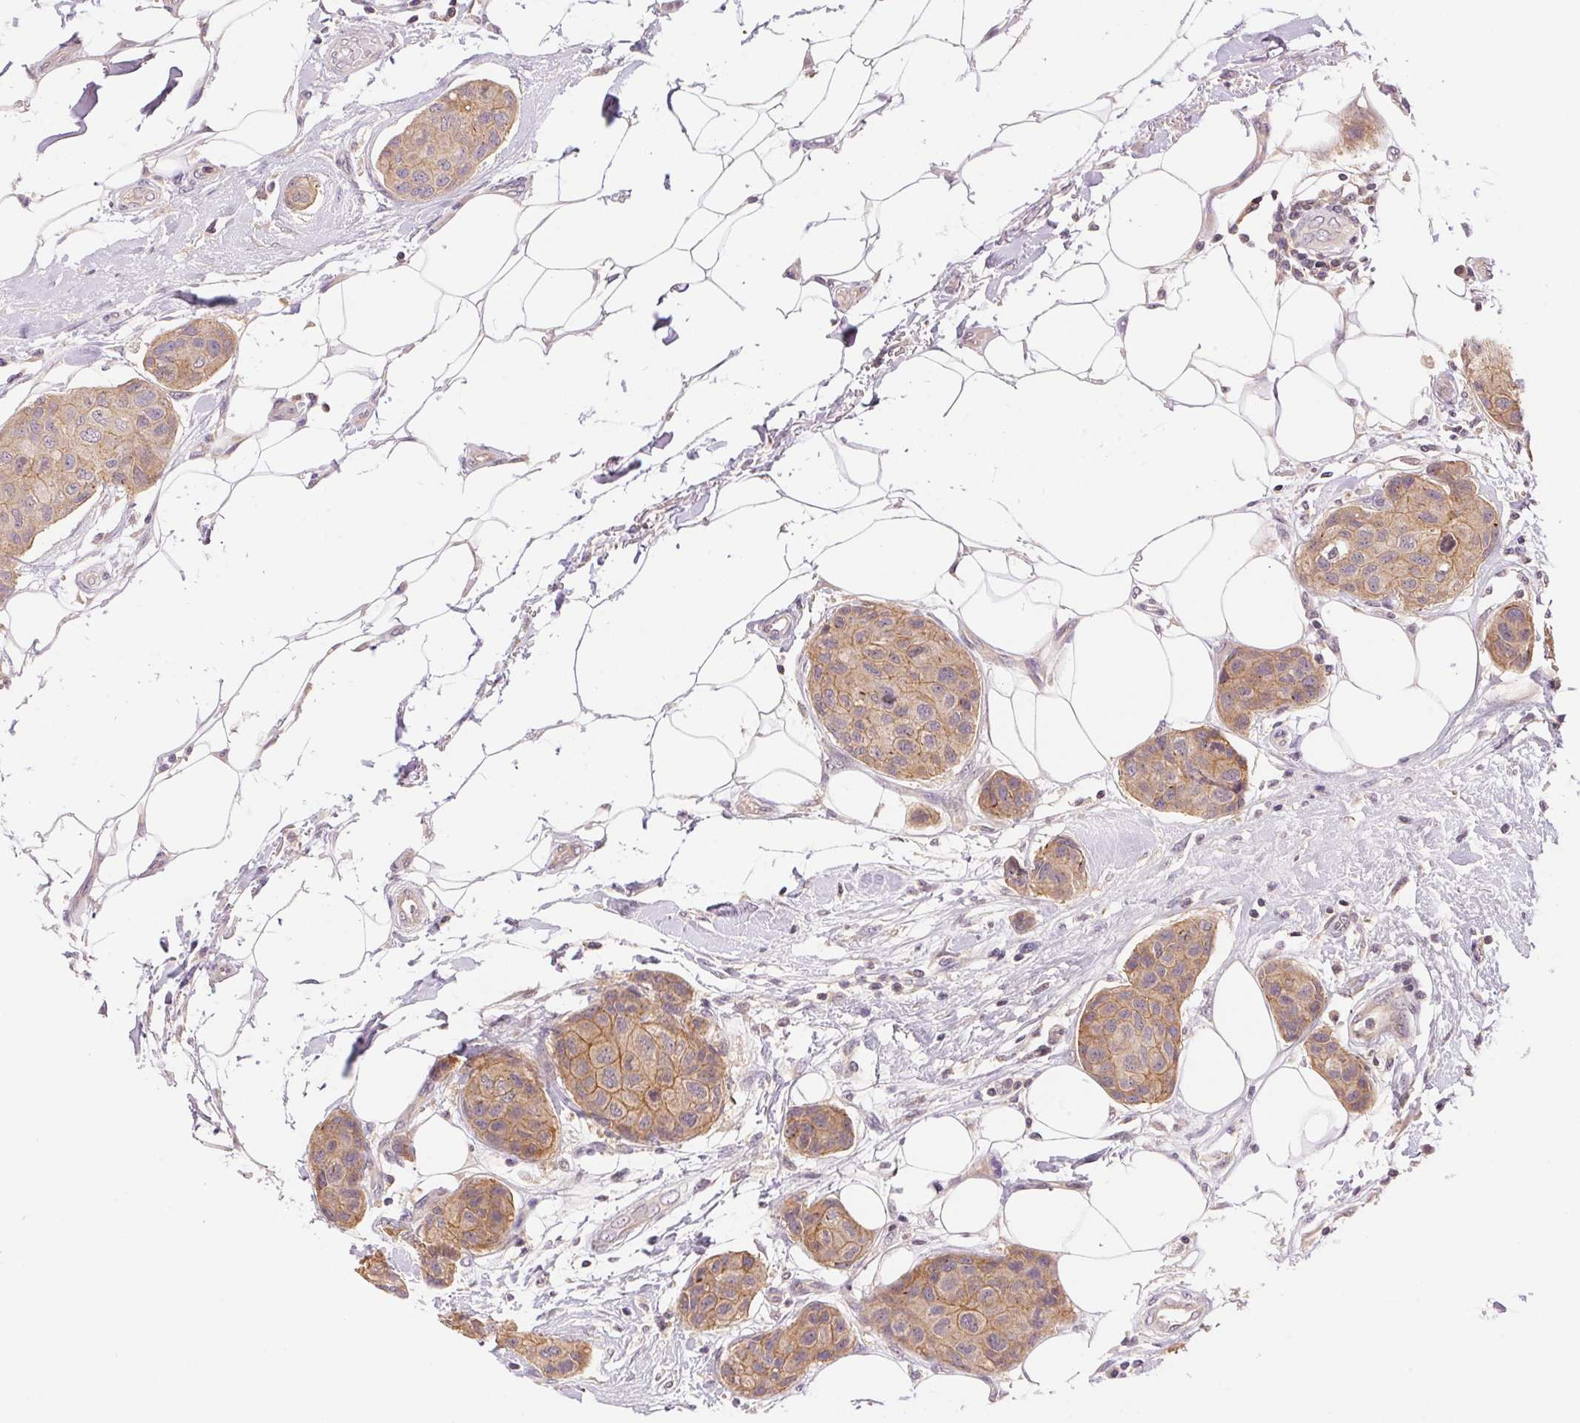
{"staining": {"intensity": "weak", "quantity": ">75%", "location": "cytoplasmic/membranous"}, "tissue": "breast cancer", "cell_type": "Tumor cells", "image_type": "cancer", "snomed": [{"axis": "morphology", "description": "Duct carcinoma"}, {"axis": "topography", "description": "Breast"}, {"axis": "topography", "description": "Lymph node"}], "caption": "Weak cytoplasmic/membranous protein staining is appreciated in approximately >75% of tumor cells in breast infiltrating ductal carcinoma.", "gene": "BNIP5", "patient": {"sex": "female", "age": 80}}